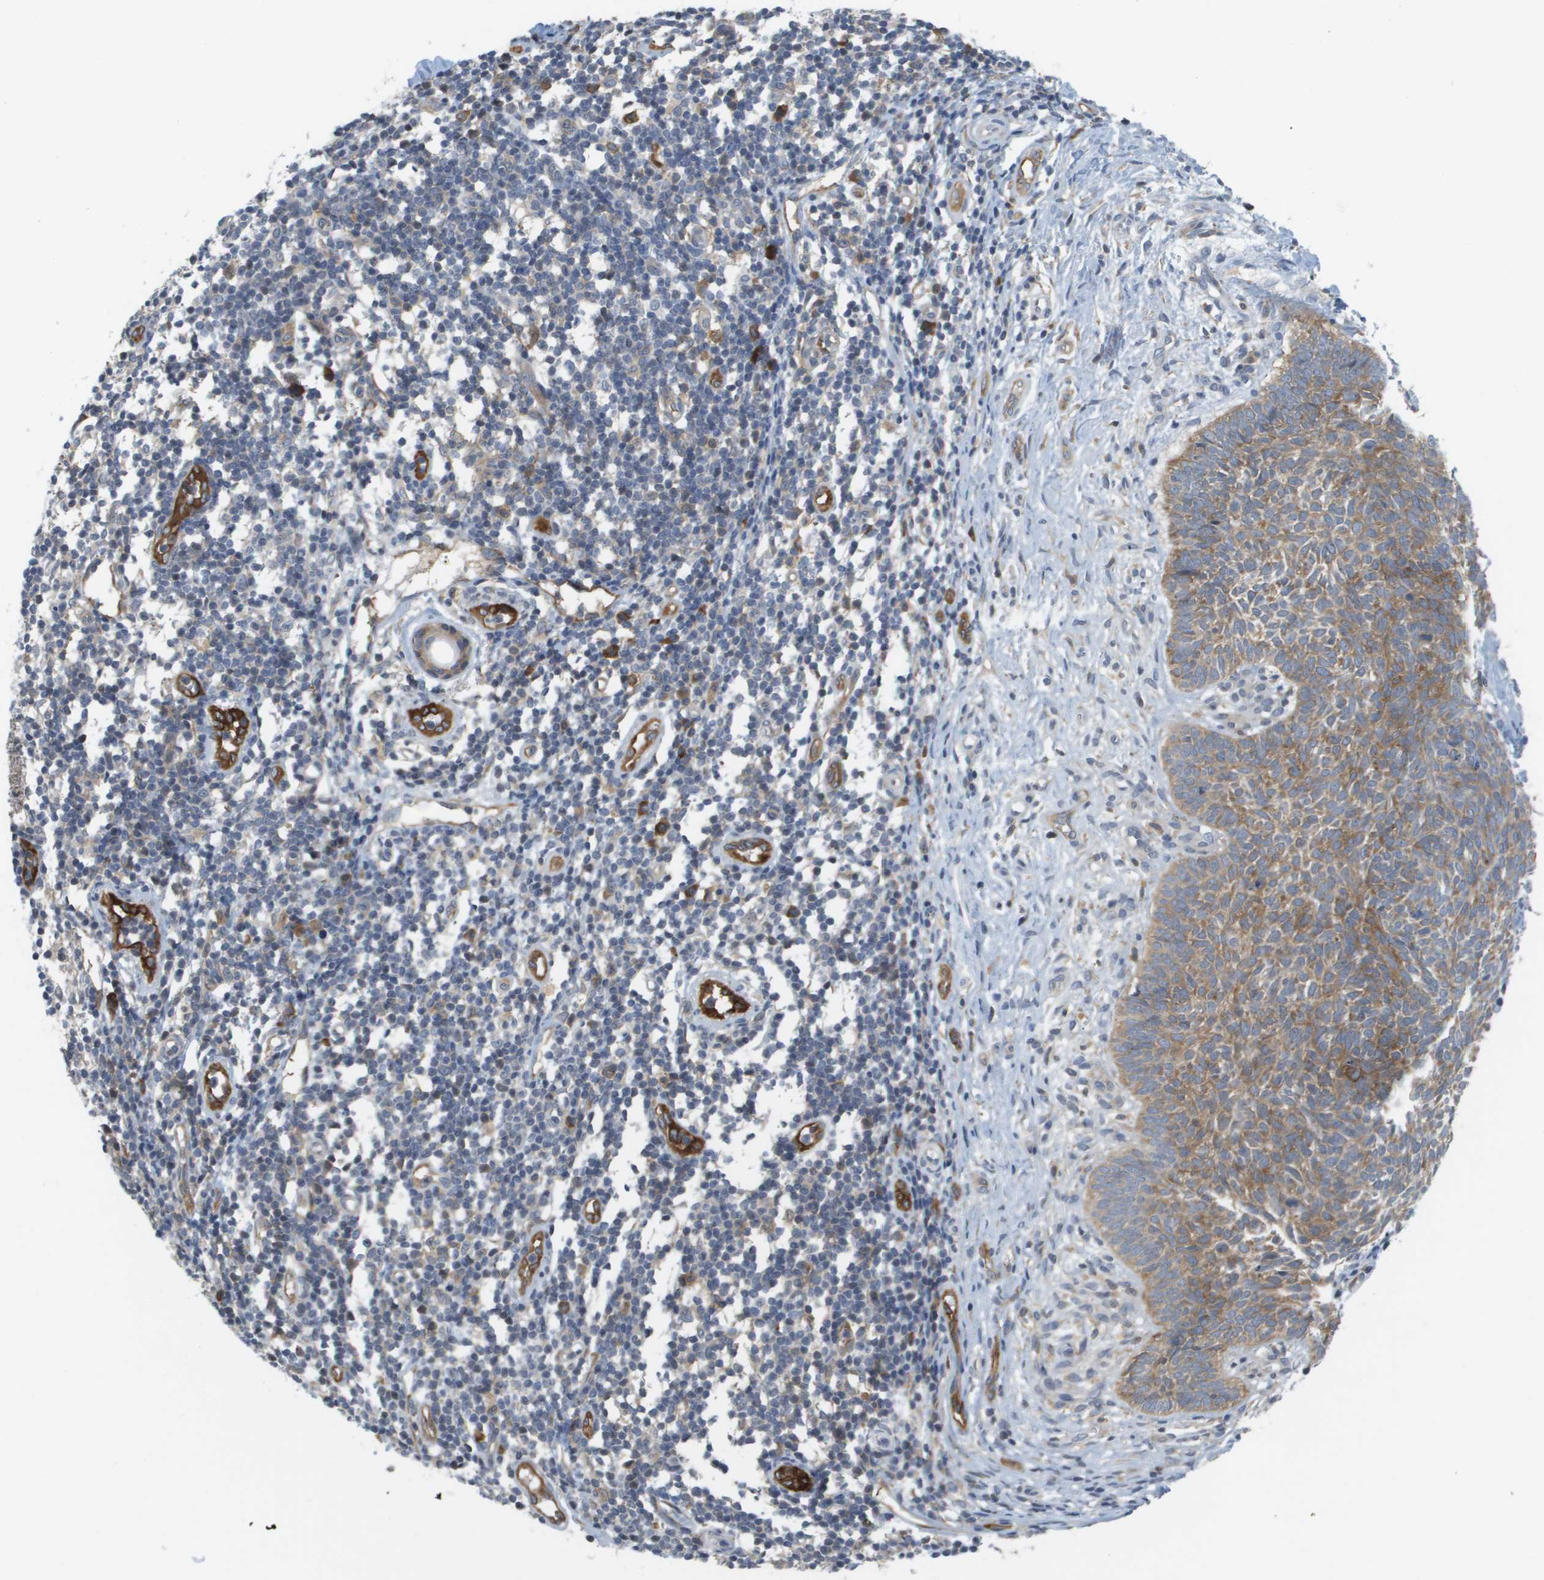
{"staining": {"intensity": "moderate", "quantity": "25%-75%", "location": "cytoplasmic/membranous"}, "tissue": "skin cancer", "cell_type": "Tumor cells", "image_type": "cancer", "snomed": [{"axis": "morphology", "description": "Basal cell carcinoma"}, {"axis": "topography", "description": "Skin"}], "caption": "Immunohistochemical staining of basal cell carcinoma (skin) reveals medium levels of moderate cytoplasmic/membranous staining in approximately 25%-75% of tumor cells.", "gene": "MARCHF8", "patient": {"sex": "male", "age": 60}}